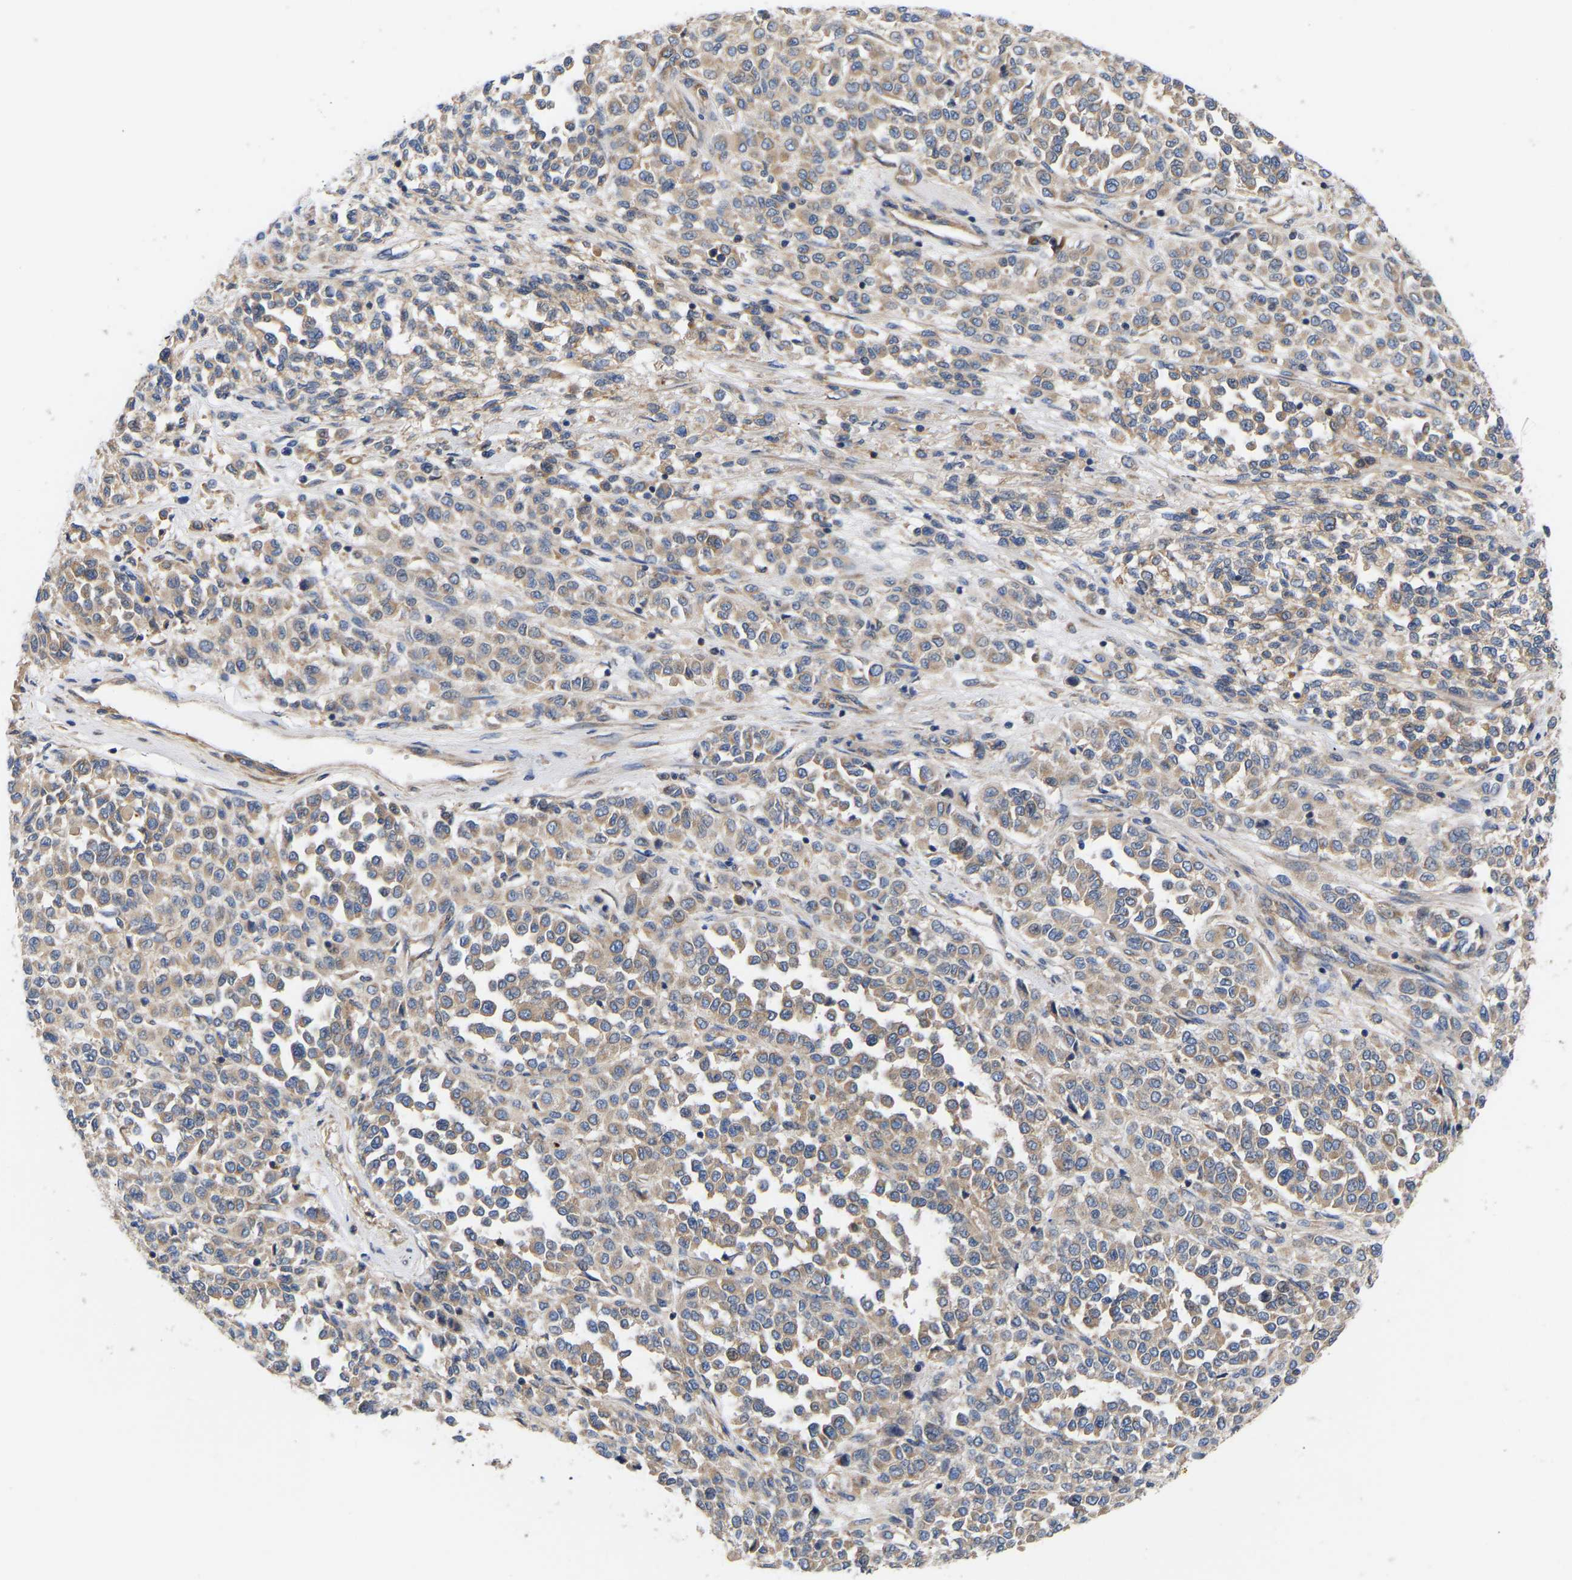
{"staining": {"intensity": "weak", "quantity": ">75%", "location": "cytoplasmic/membranous"}, "tissue": "melanoma", "cell_type": "Tumor cells", "image_type": "cancer", "snomed": [{"axis": "morphology", "description": "Malignant melanoma, Metastatic site"}, {"axis": "topography", "description": "Pancreas"}], "caption": "Protein expression analysis of human melanoma reveals weak cytoplasmic/membranous staining in approximately >75% of tumor cells. Ihc stains the protein in brown and the nuclei are stained blue.", "gene": "AIMP2", "patient": {"sex": "female", "age": 30}}